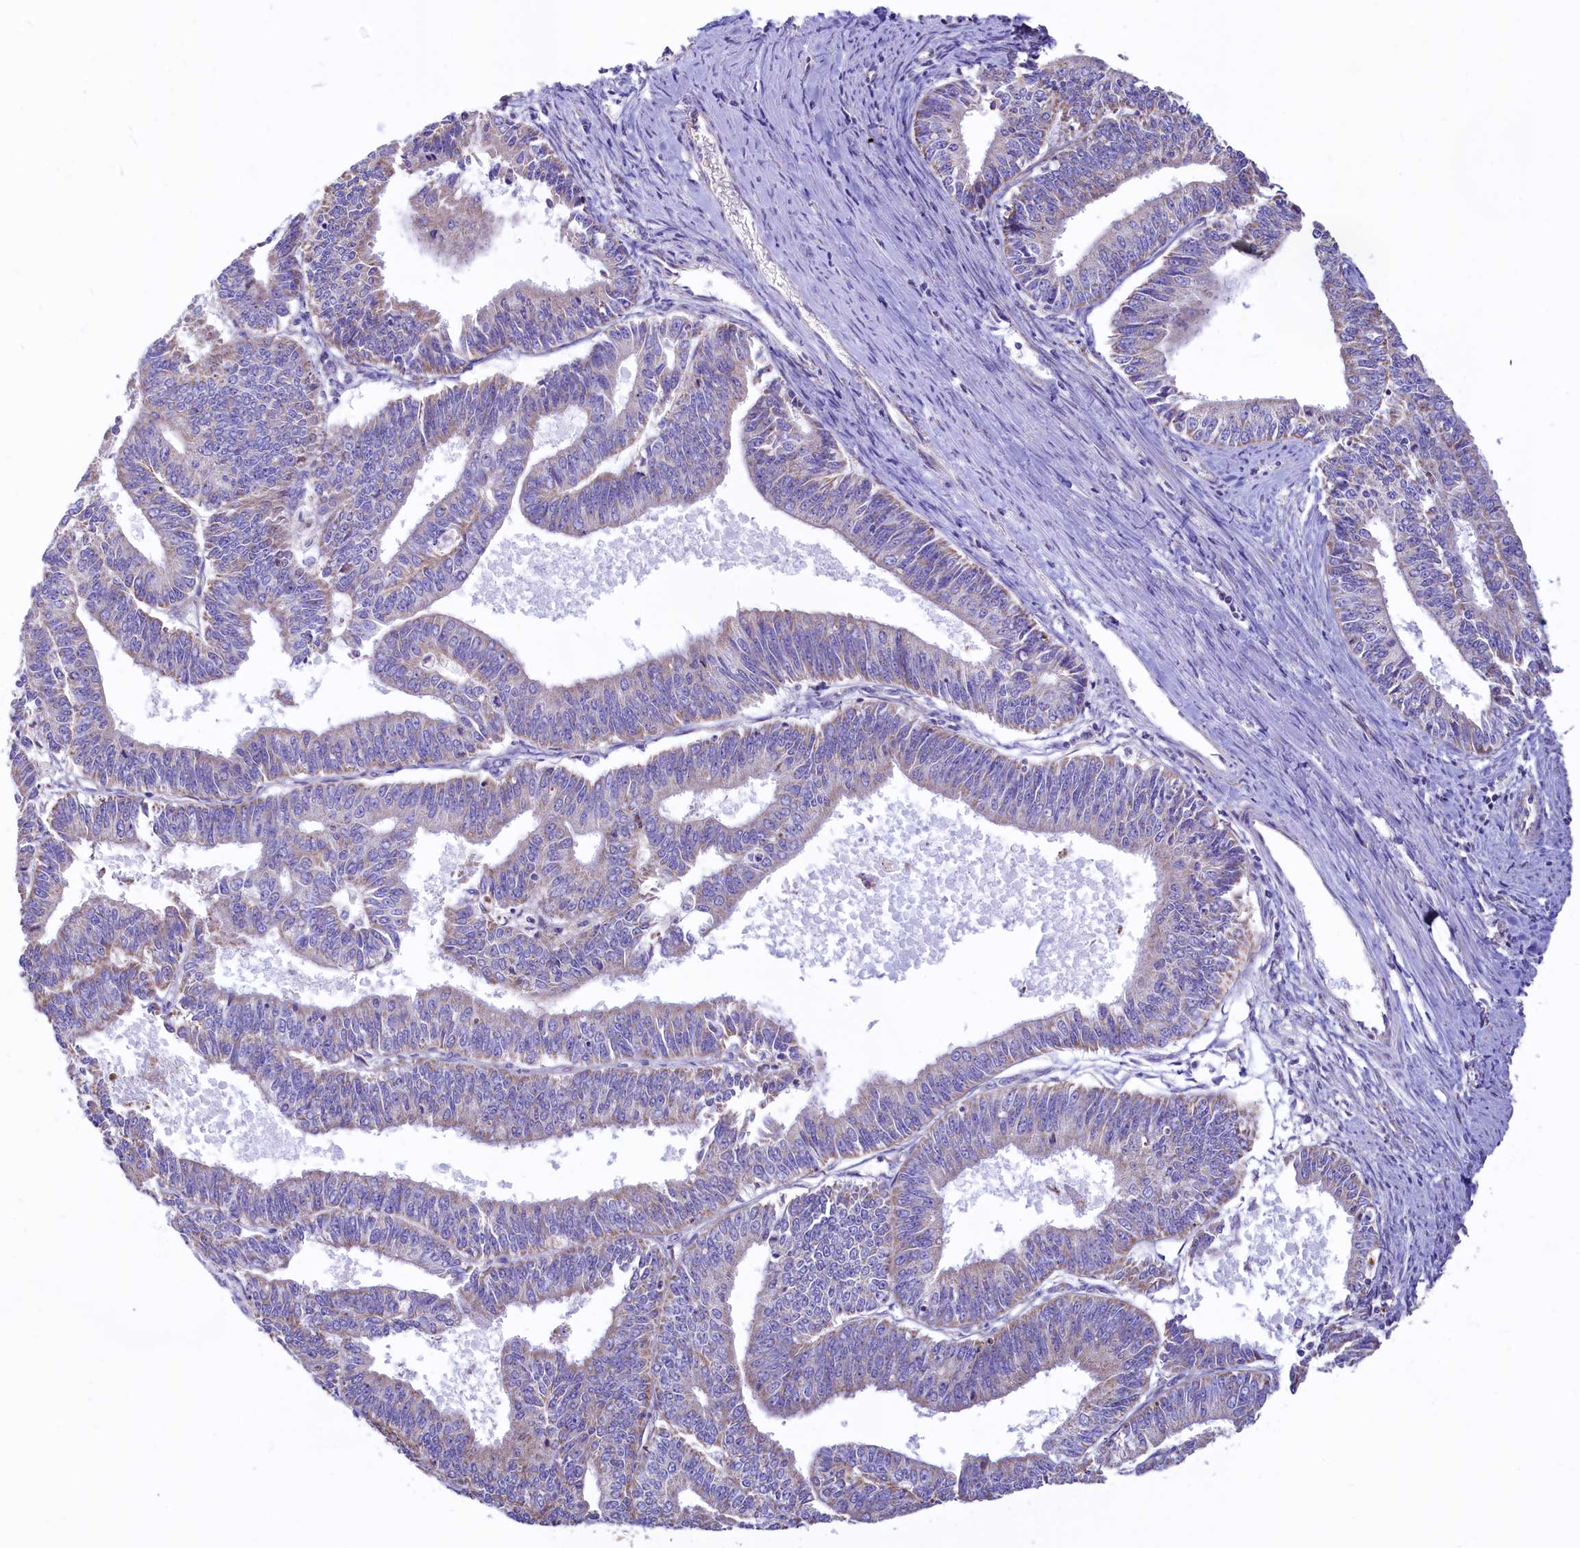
{"staining": {"intensity": "moderate", "quantity": "<25%", "location": "cytoplasmic/membranous"}, "tissue": "endometrial cancer", "cell_type": "Tumor cells", "image_type": "cancer", "snomed": [{"axis": "morphology", "description": "Adenocarcinoma, NOS"}, {"axis": "topography", "description": "Endometrium"}], "caption": "Protein expression by immunohistochemistry shows moderate cytoplasmic/membranous positivity in about <25% of tumor cells in endometrial cancer.", "gene": "VWCE", "patient": {"sex": "female", "age": 73}}